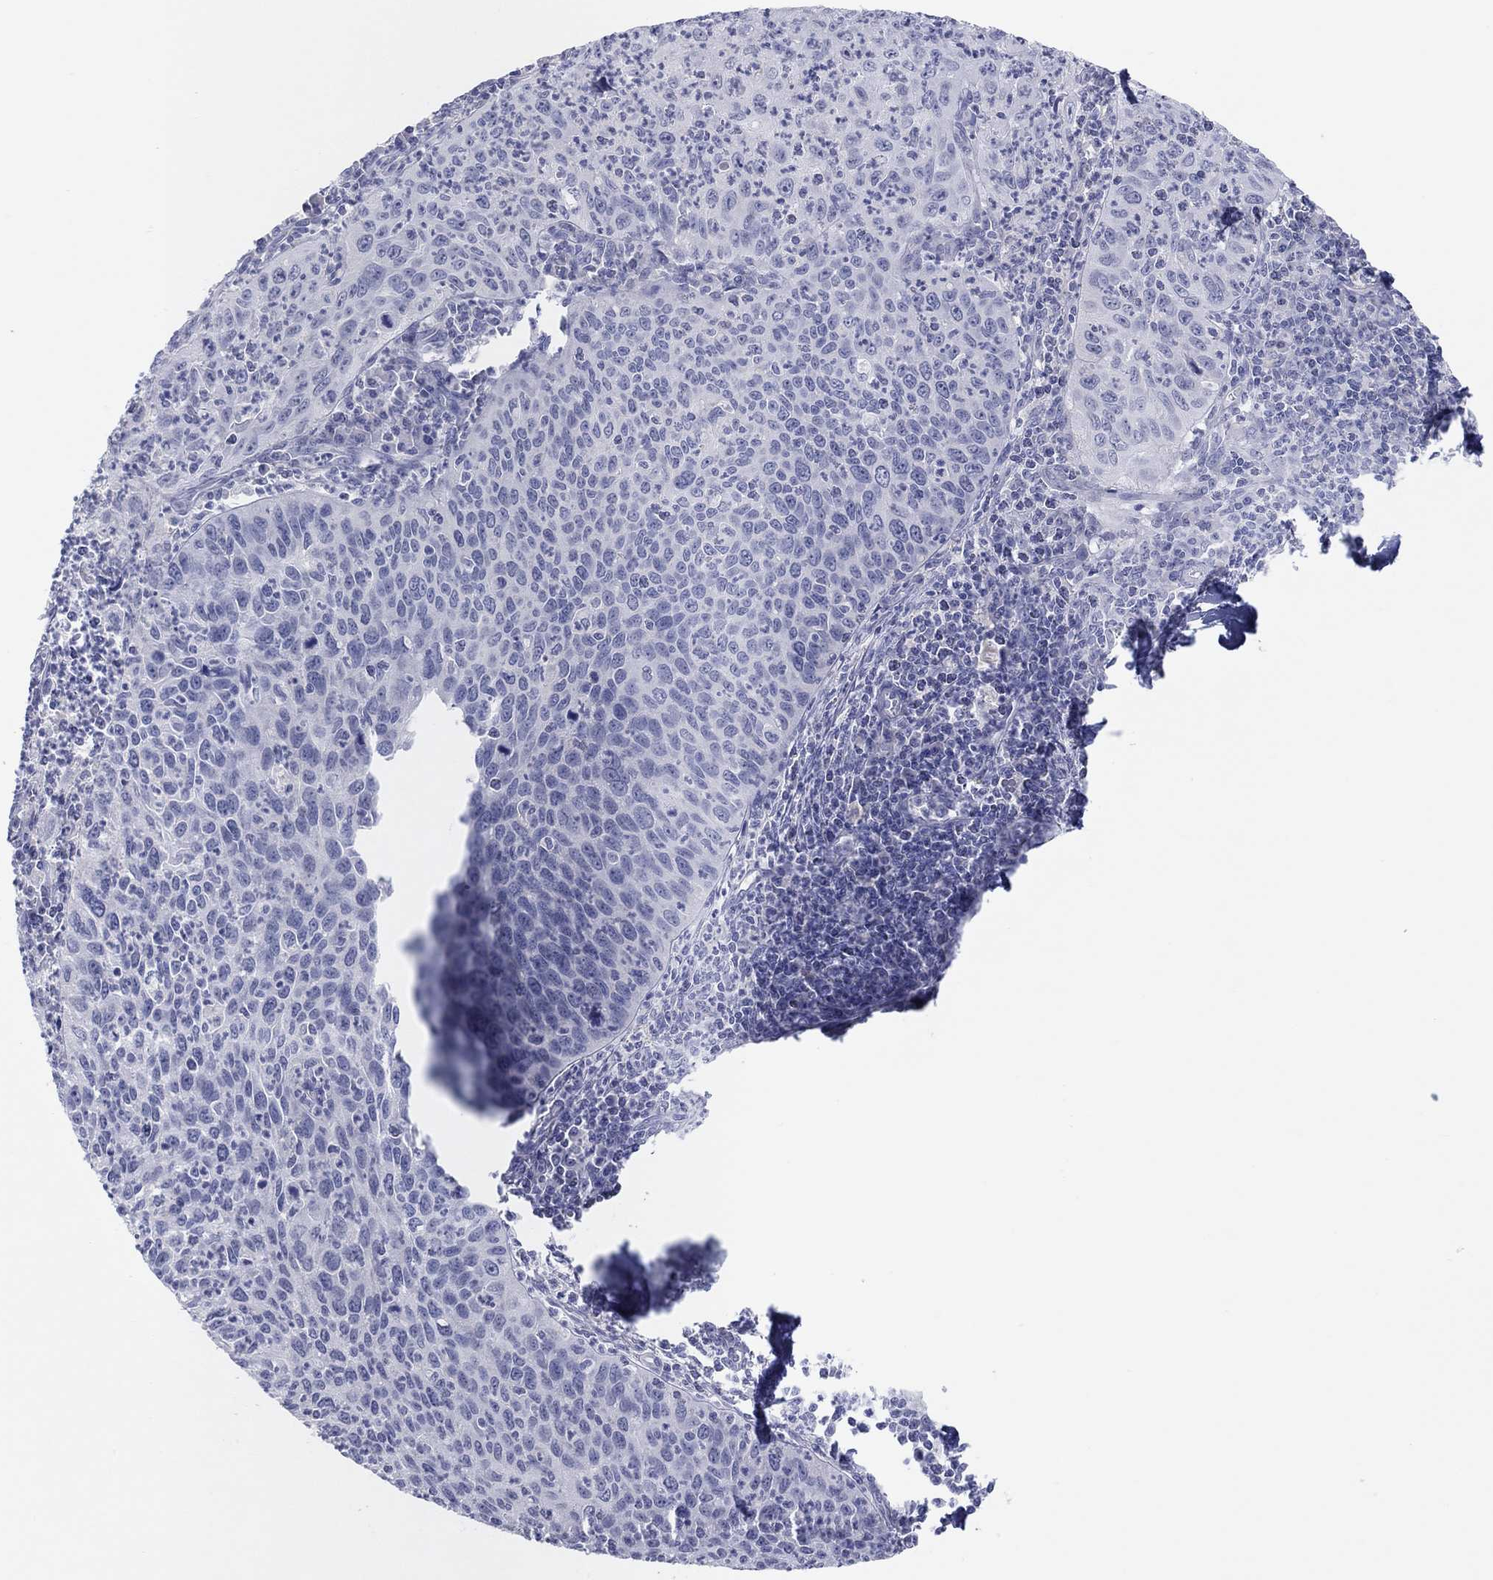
{"staining": {"intensity": "negative", "quantity": "none", "location": "none"}, "tissue": "cervical cancer", "cell_type": "Tumor cells", "image_type": "cancer", "snomed": [{"axis": "morphology", "description": "Squamous cell carcinoma, NOS"}, {"axis": "topography", "description": "Cervix"}], "caption": "Protein analysis of cervical cancer displays no significant staining in tumor cells.", "gene": "CPNE6", "patient": {"sex": "female", "age": 26}}